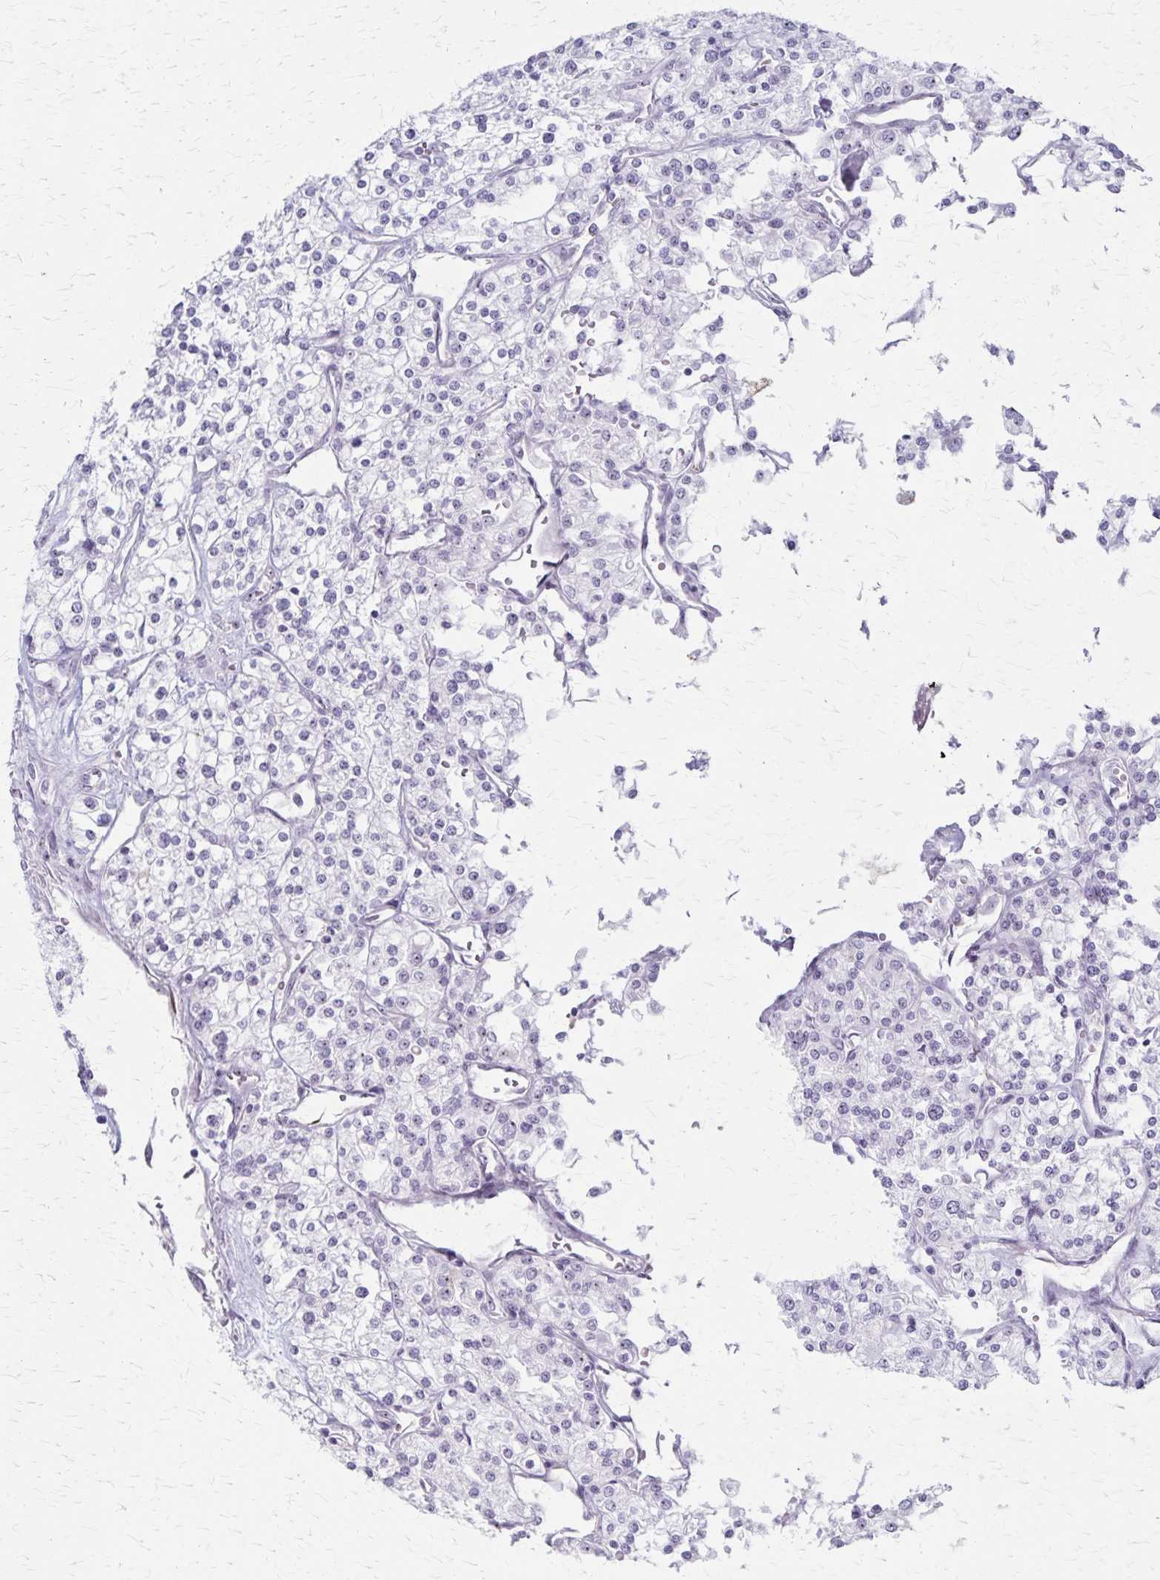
{"staining": {"intensity": "negative", "quantity": "none", "location": "none"}, "tissue": "renal cancer", "cell_type": "Tumor cells", "image_type": "cancer", "snomed": [{"axis": "morphology", "description": "Adenocarcinoma, NOS"}, {"axis": "topography", "description": "Kidney"}], "caption": "IHC micrograph of neoplastic tissue: human renal cancer stained with DAB reveals no significant protein staining in tumor cells. (Brightfield microscopy of DAB (3,3'-diaminobenzidine) immunohistochemistry at high magnification).", "gene": "DLK2", "patient": {"sex": "male", "age": 80}}